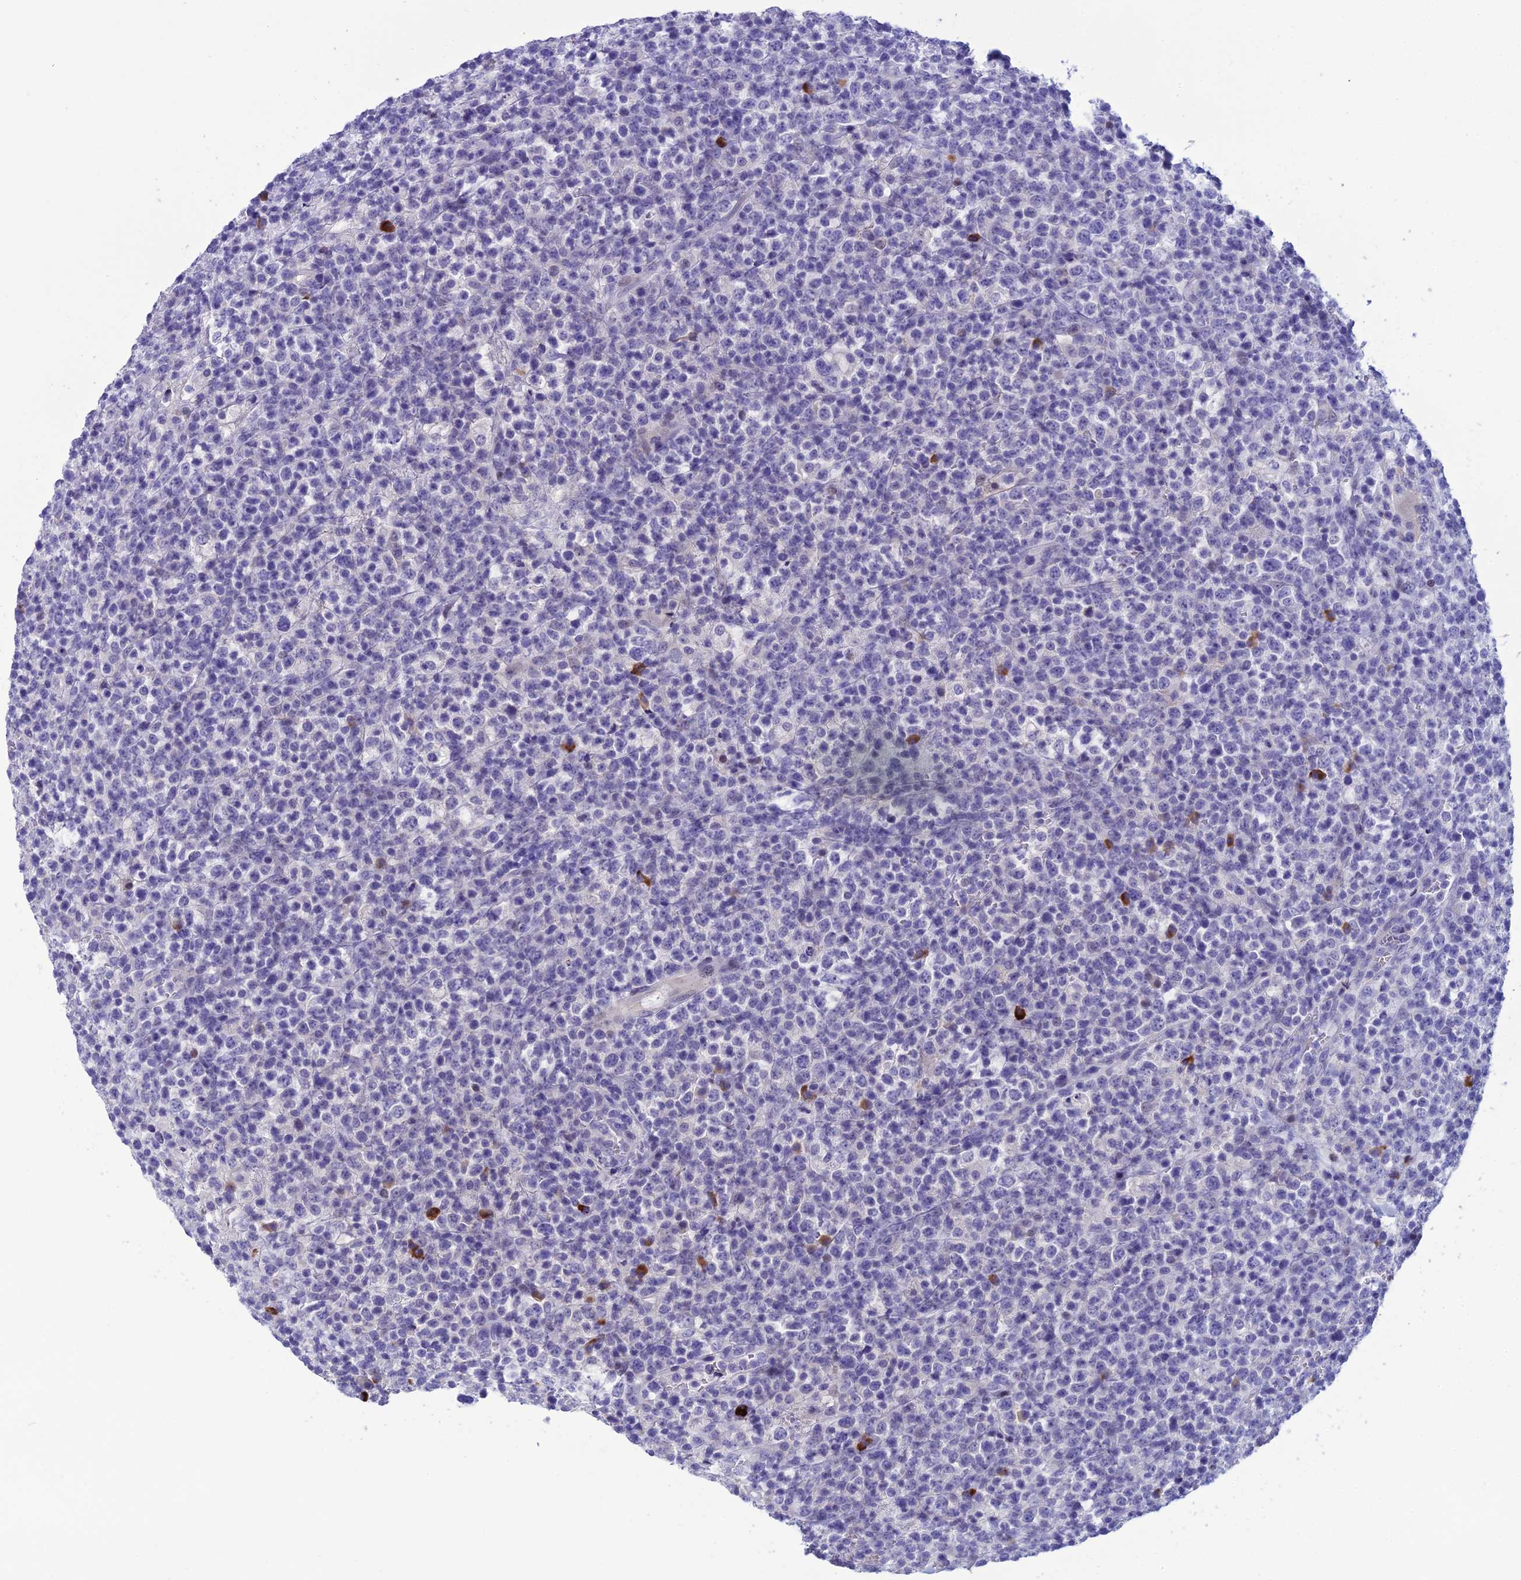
{"staining": {"intensity": "negative", "quantity": "none", "location": "none"}, "tissue": "lymphoma", "cell_type": "Tumor cells", "image_type": "cancer", "snomed": [{"axis": "morphology", "description": "Malignant lymphoma, non-Hodgkin's type, High grade"}, {"axis": "topography", "description": "Colon"}], "caption": "The immunohistochemistry image has no significant expression in tumor cells of high-grade malignant lymphoma, non-Hodgkin's type tissue.", "gene": "CRB2", "patient": {"sex": "female", "age": 53}}